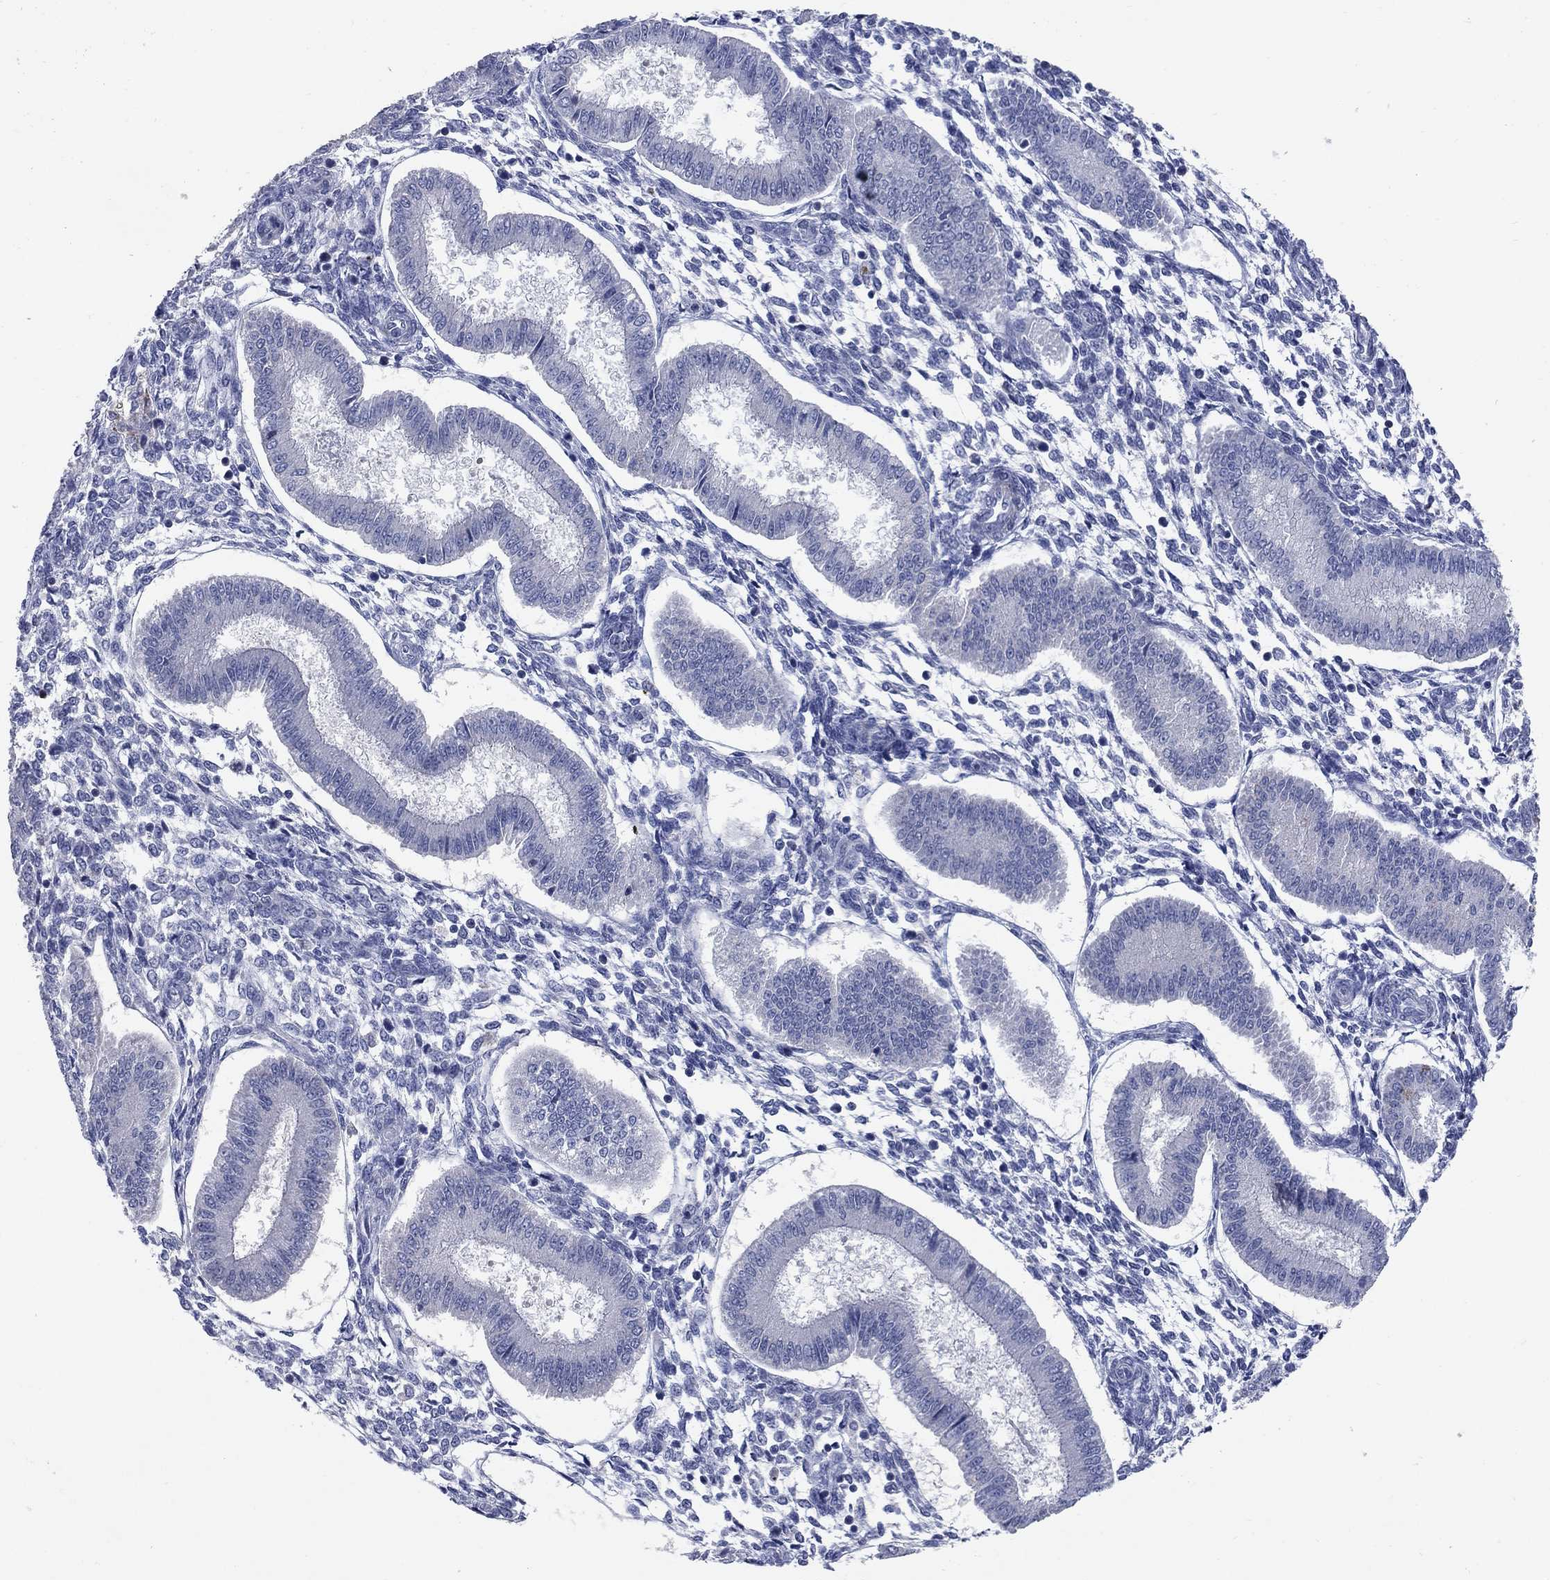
{"staining": {"intensity": "negative", "quantity": "none", "location": "none"}, "tissue": "endometrium", "cell_type": "Cells in endometrial stroma", "image_type": "normal", "snomed": [{"axis": "morphology", "description": "Normal tissue, NOS"}, {"axis": "topography", "description": "Endometrium"}], "caption": "Immunohistochemistry (IHC) micrograph of normal human endometrium stained for a protein (brown), which exhibits no expression in cells in endometrial stroma.", "gene": "NTRK2", "patient": {"sex": "female", "age": 43}}